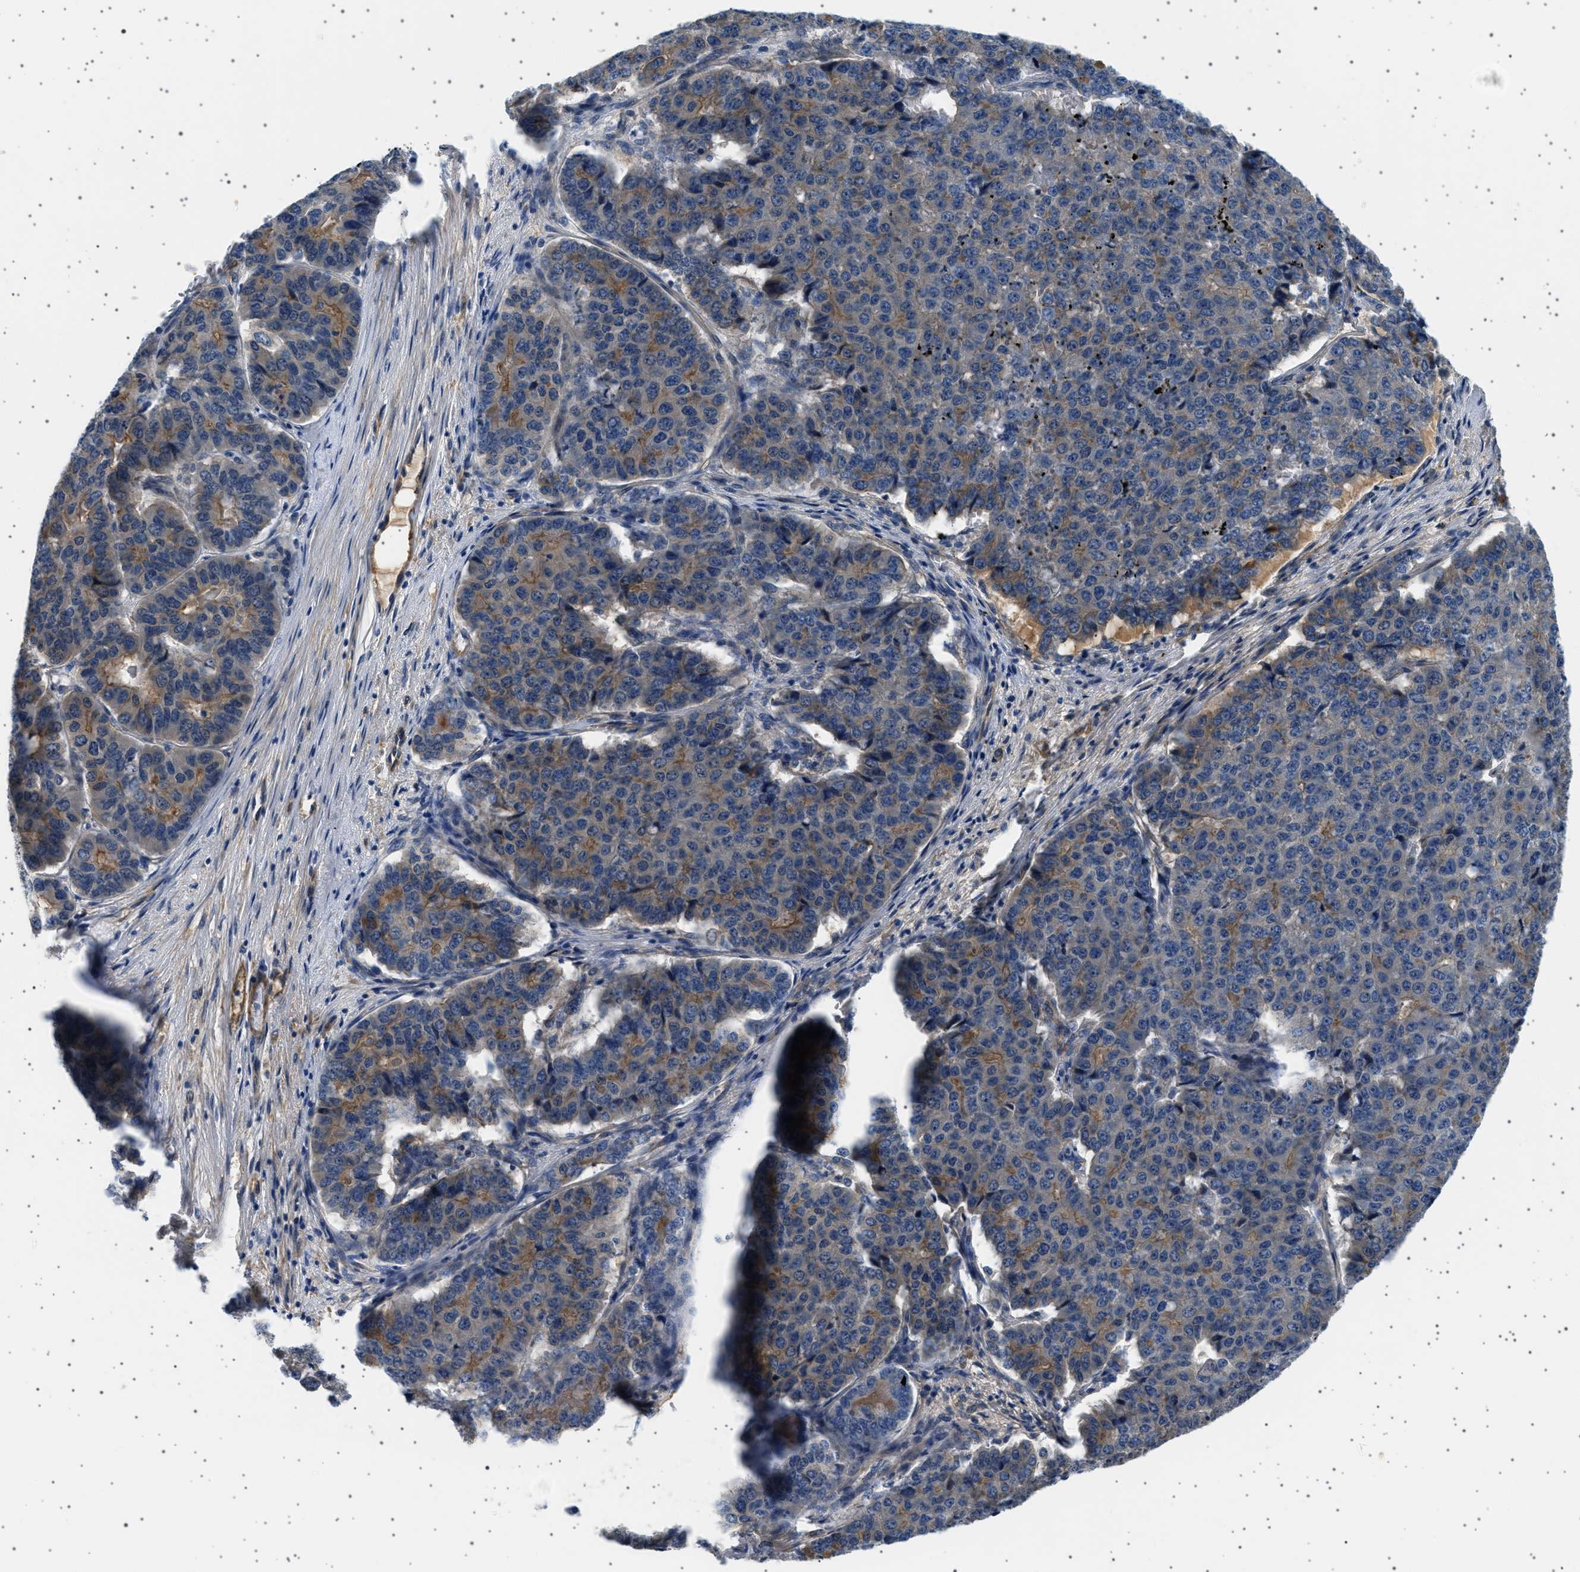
{"staining": {"intensity": "moderate", "quantity": "25%-75%", "location": "cytoplasmic/membranous"}, "tissue": "pancreatic cancer", "cell_type": "Tumor cells", "image_type": "cancer", "snomed": [{"axis": "morphology", "description": "Adenocarcinoma, NOS"}, {"axis": "topography", "description": "Pancreas"}], "caption": "Human pancreatic adenocarcinoma stained with a protein marker reveals moderate staining in tumor cells.", "gene": "PLPP6", "patient": {"sex": "male", "age": 50}}